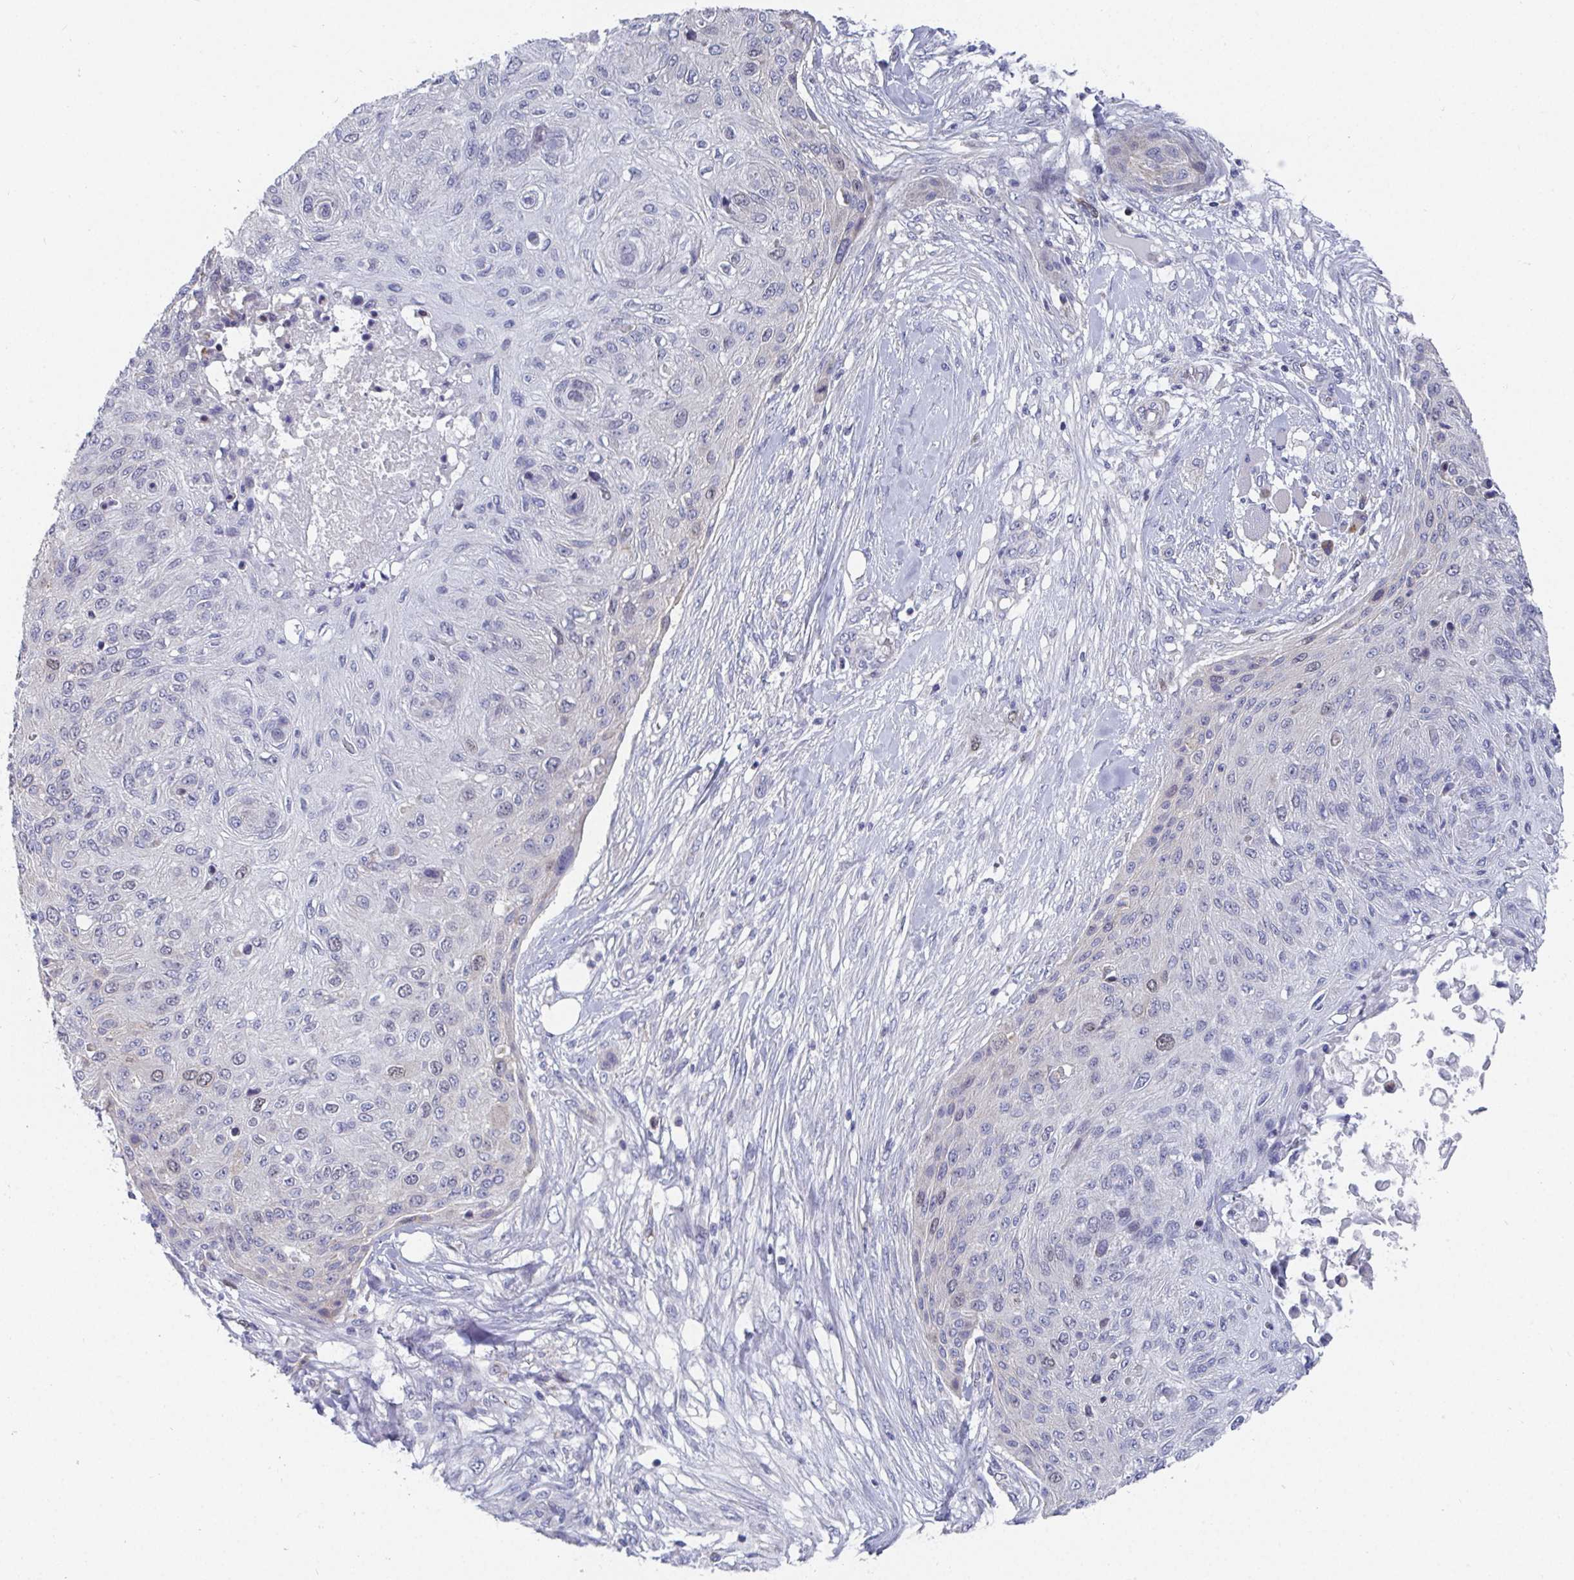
{"staining": {"intensity": "weak", "quantity": "<25%", "location": "nuclear"}, "tissue": "skin cancer", "cell_type": "Tumor cells", "image_type": "cancer", "snomed": [{"axis": "morphology", "description": "Squamous cell carcinoma, NOS"}, {"axis": "topography", "description": "Skin"}], "caption": "A histopathology image of human squamous cell carcinoma (skin) is negative for staining in tumor cells. The staining is performed using DAB brown chromogen with nuclei counter-stained in using hematoxylin.", "gene": "ATP5F1C", "patient": {"sex": "female", "age": 87}}